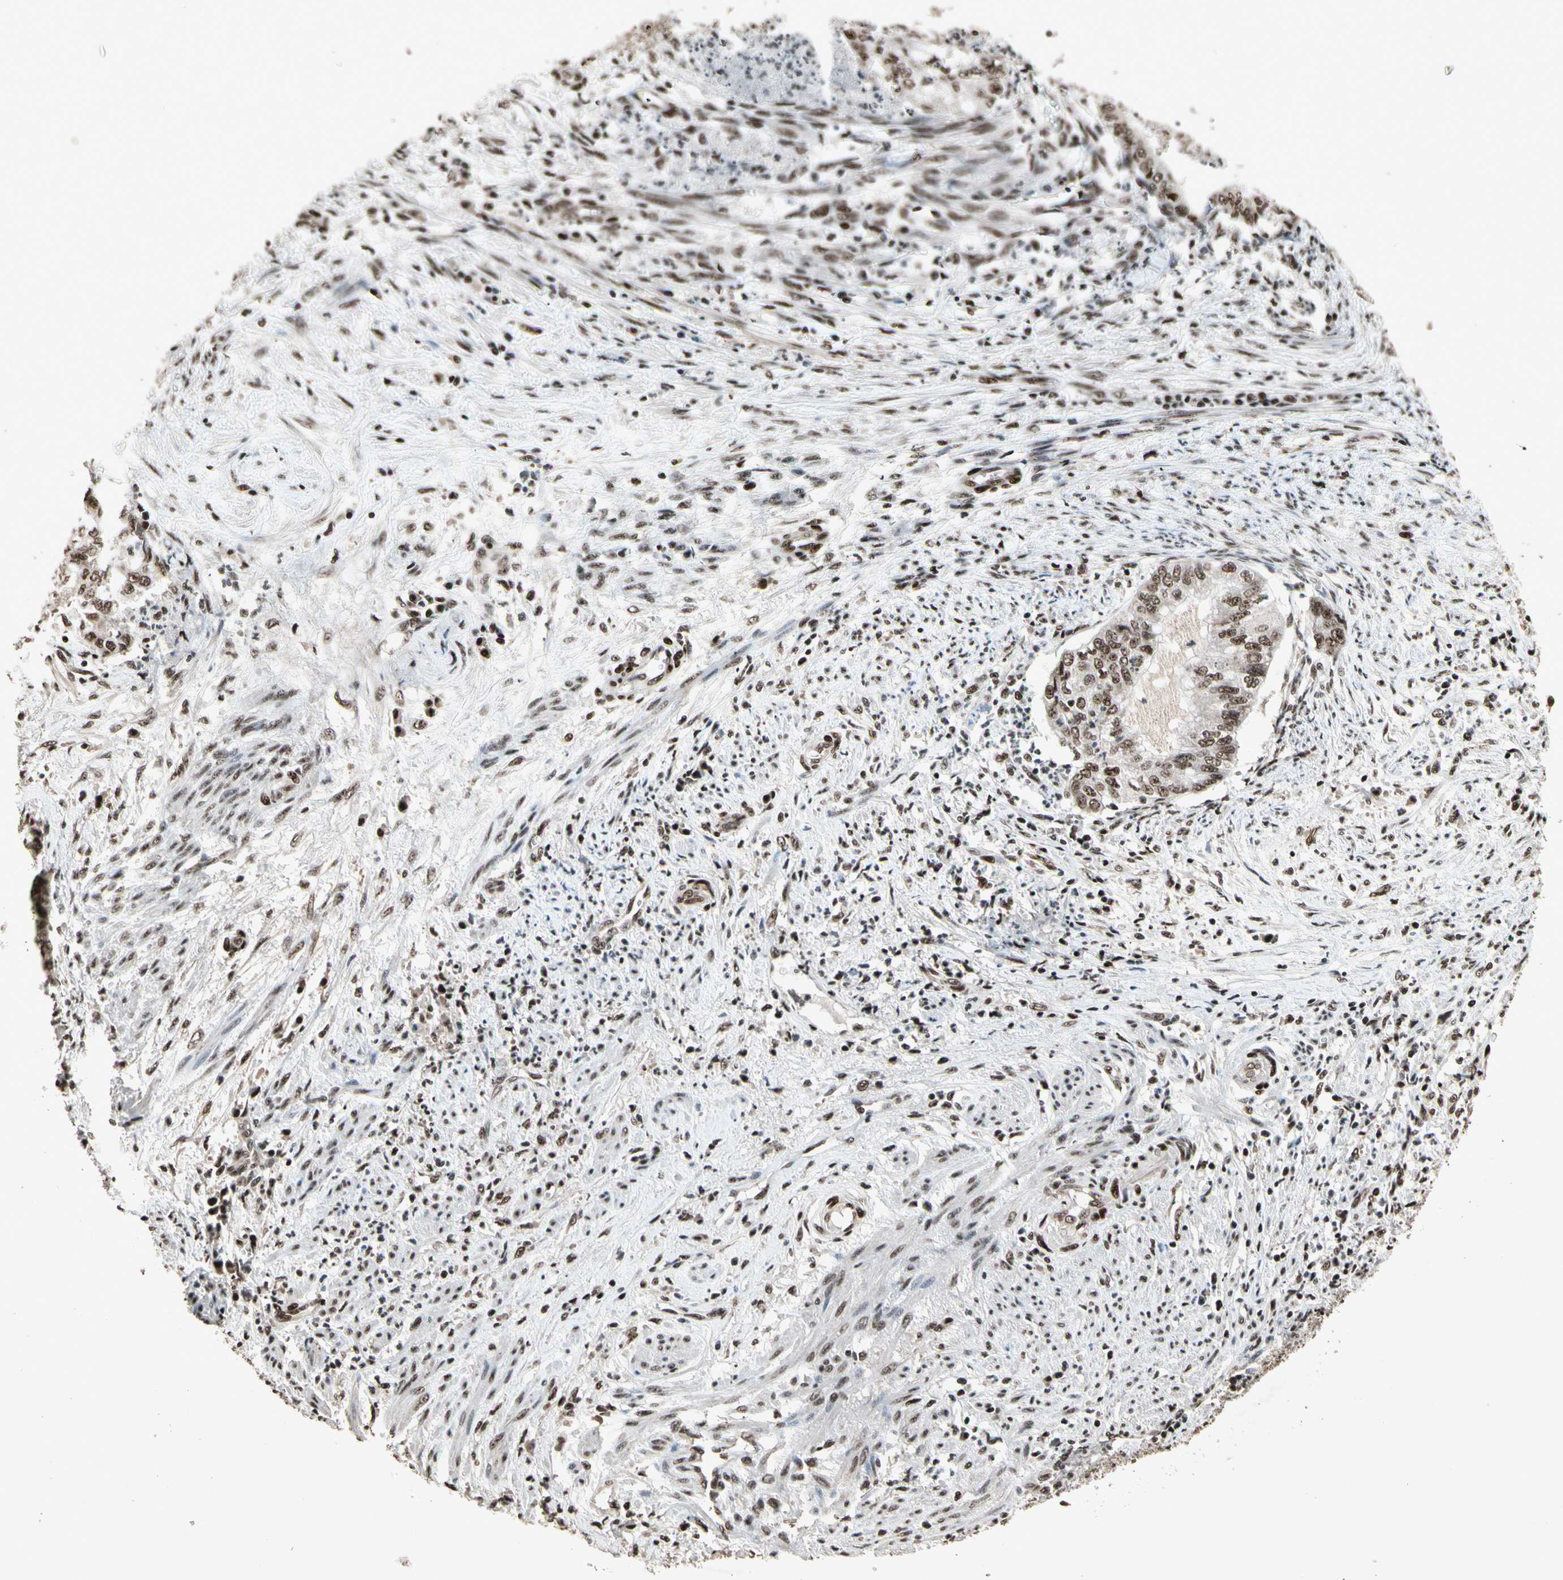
{"staining": {"intensity": "strong", "quantity": ">75%", "location": "nuclear"}, "tissue": "endometrial cancer", "cell_type": "Tumor cells", "image_type": "cancer", "snomed": [{"axis": "morphology", "description": "Necrosis, NOS"}, {"axis": "morphology", "description": "Adenocarcinoma, NOS"}, {"axis": "topography", "description": "Endometrium"}], "caption": "This is a micrograph of immunohistochemistry (IHC) staining of adenocarcinoma (endometrial), which shows strong expression in the nuclear of tumor cells.", "gene": "TBX2", "patient": {"sex": "female", "age": 79}}